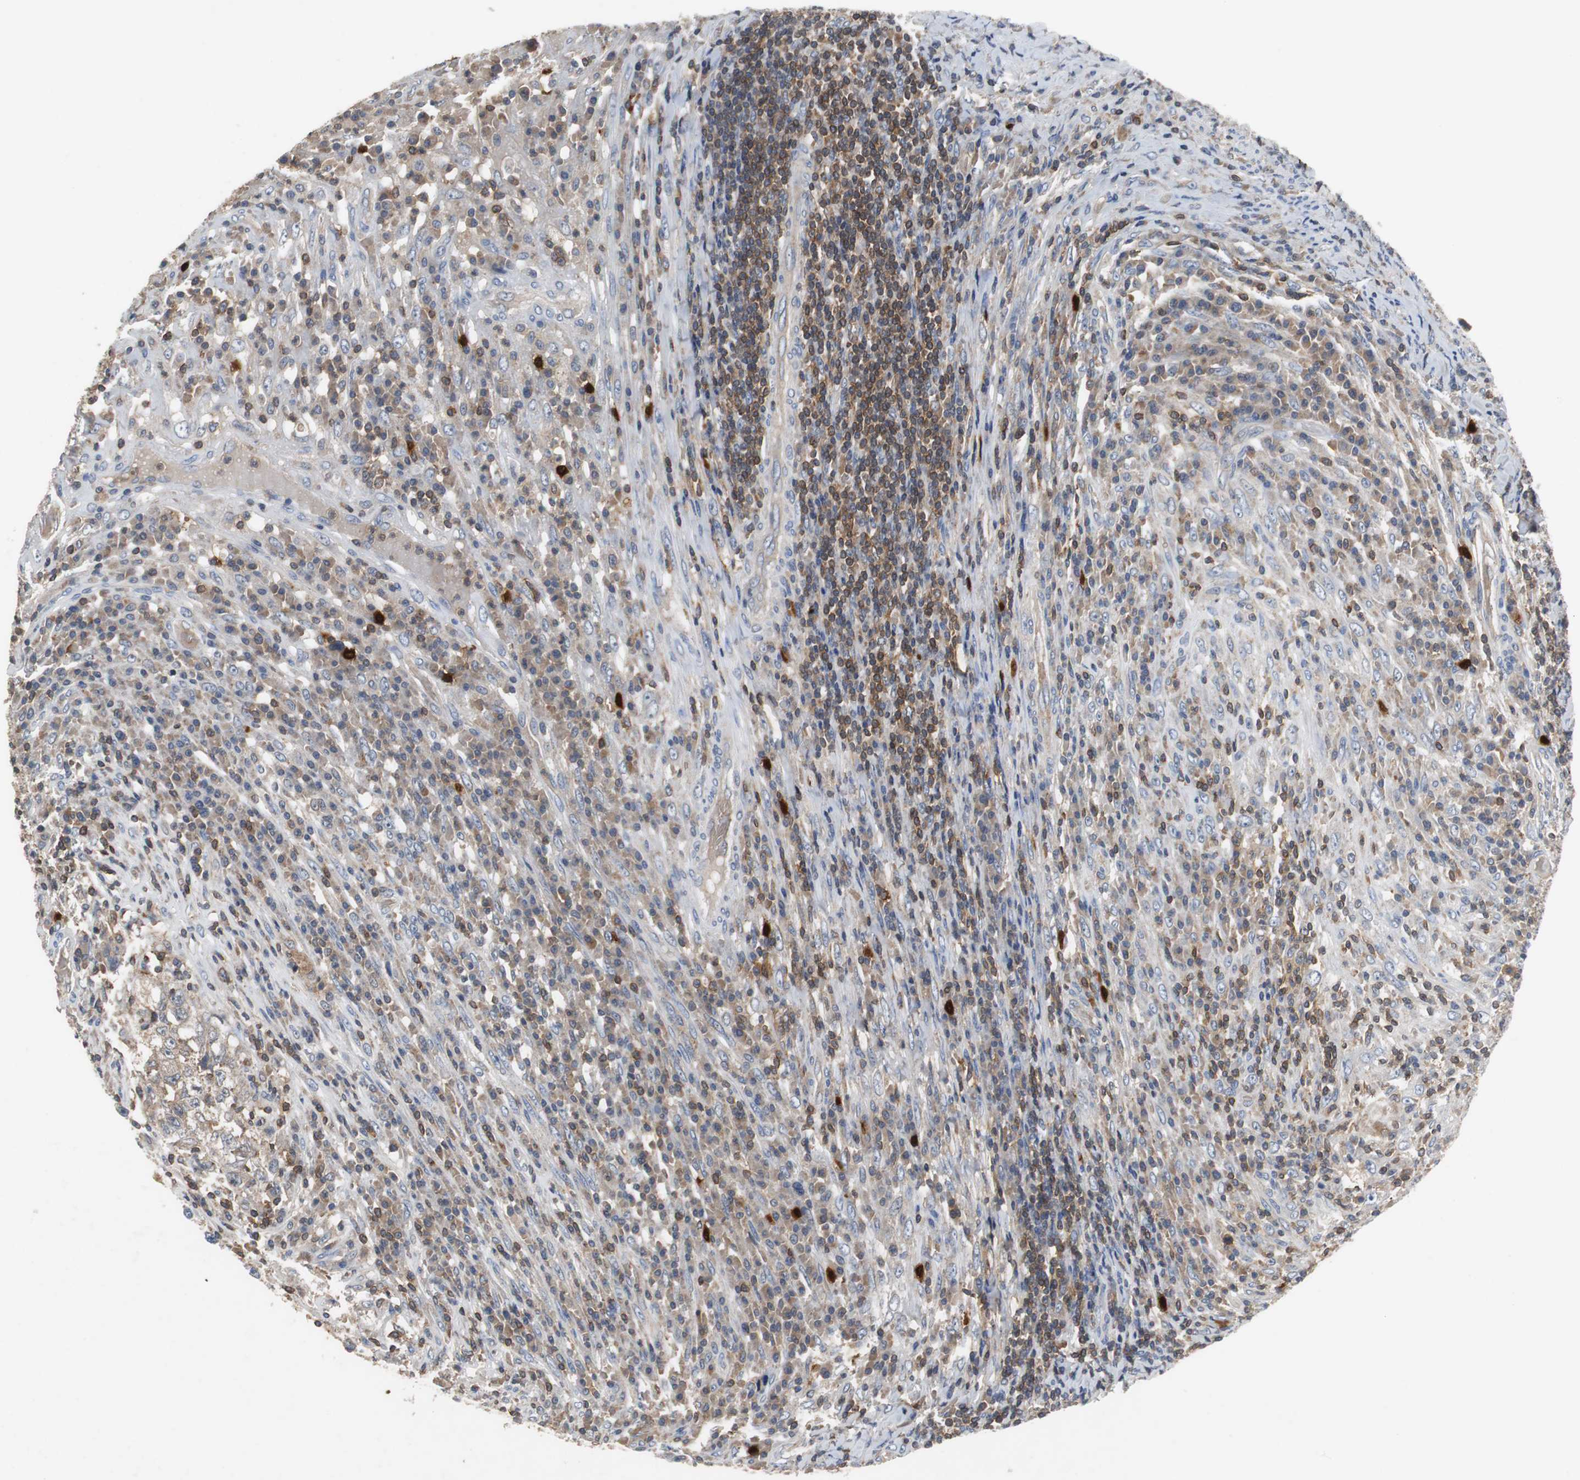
{"staining": {"intensity": "weak", "quantity": ">75%", "location": "cytoplasmic/membranous"}, "tissue": "testis cancer", "cell_type": "Tumor cells", "image_type": "cancer", "snomed": [{"axis": "morphology", "description": "Necrosis, NOS"}, {"axis": "morphology", "description": "Carcinoma, Embryonal, NOS"}, {"axis": "topography", "description": "Testis"}], "caption": "DAB (3,3'-diaminobenzidine) immunohistochemical staining of human testis cancer shows weak cytoplasmic/membranous protein staining in about >75% of tumor cells. The protein is shown in brown color, while the nuclei are stained blue.", "gene": "CALB2", "patient": {"sex": "male", "age": 19}}